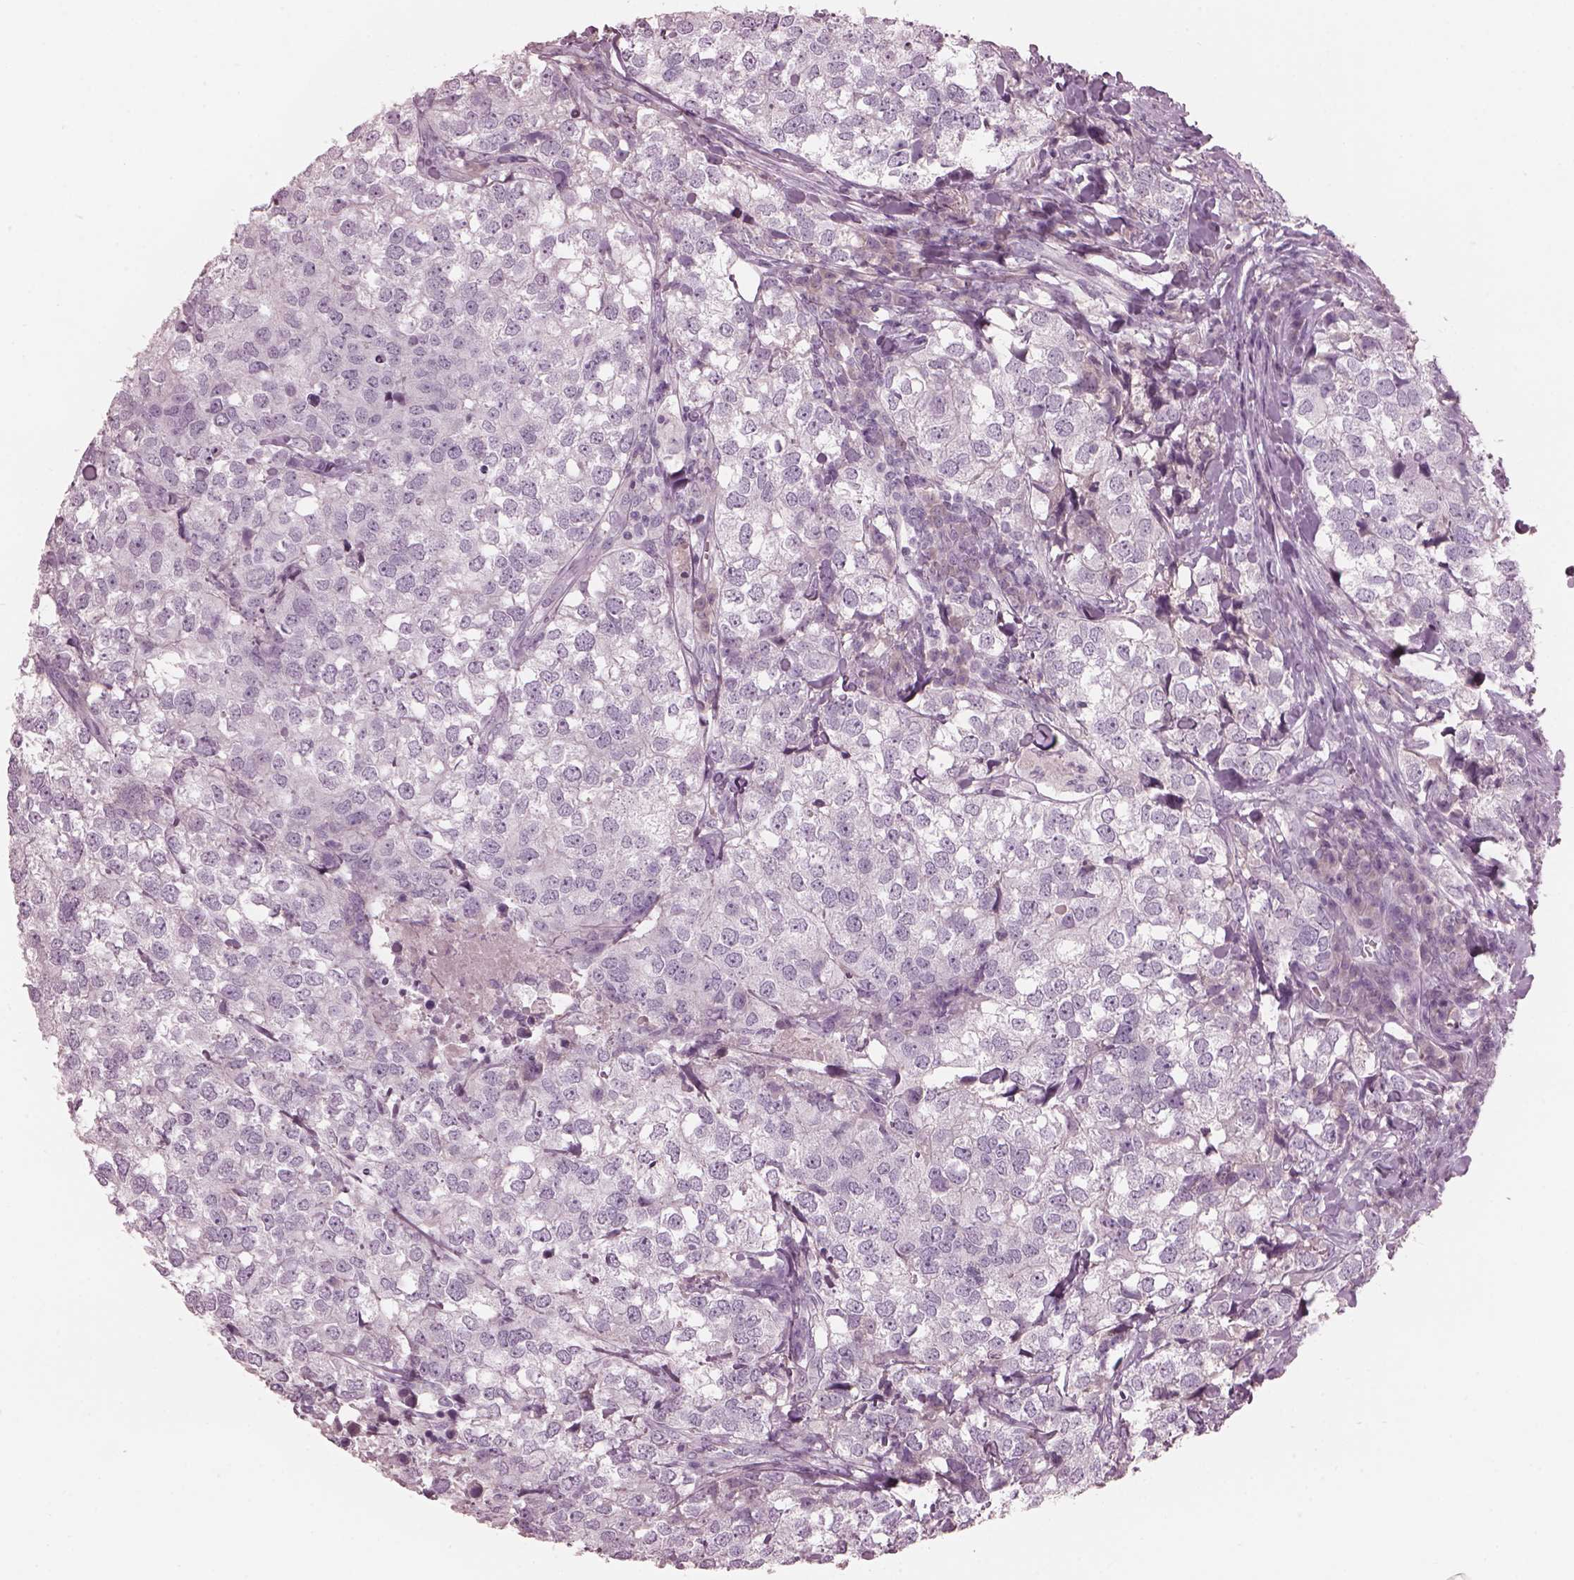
{"staining": {"intensity": "negative", "quantity": "none", "location": "none"}, "tissue": "breast cancer", "cell_type": "Tumor cells", "image_type": "cancer", "snomed": [{"axis": "morphology", "description": "Duct carcinoma"}, {"axis": "topography", "description": "Breast"}], "caption": "Human invasive ductal carcinoma (breast) stained for a protein using immunohistochemistry exhibits no staining in tumor cells.", "gene": "PACRG", "patient": {"sex": "female", "age": 30}}